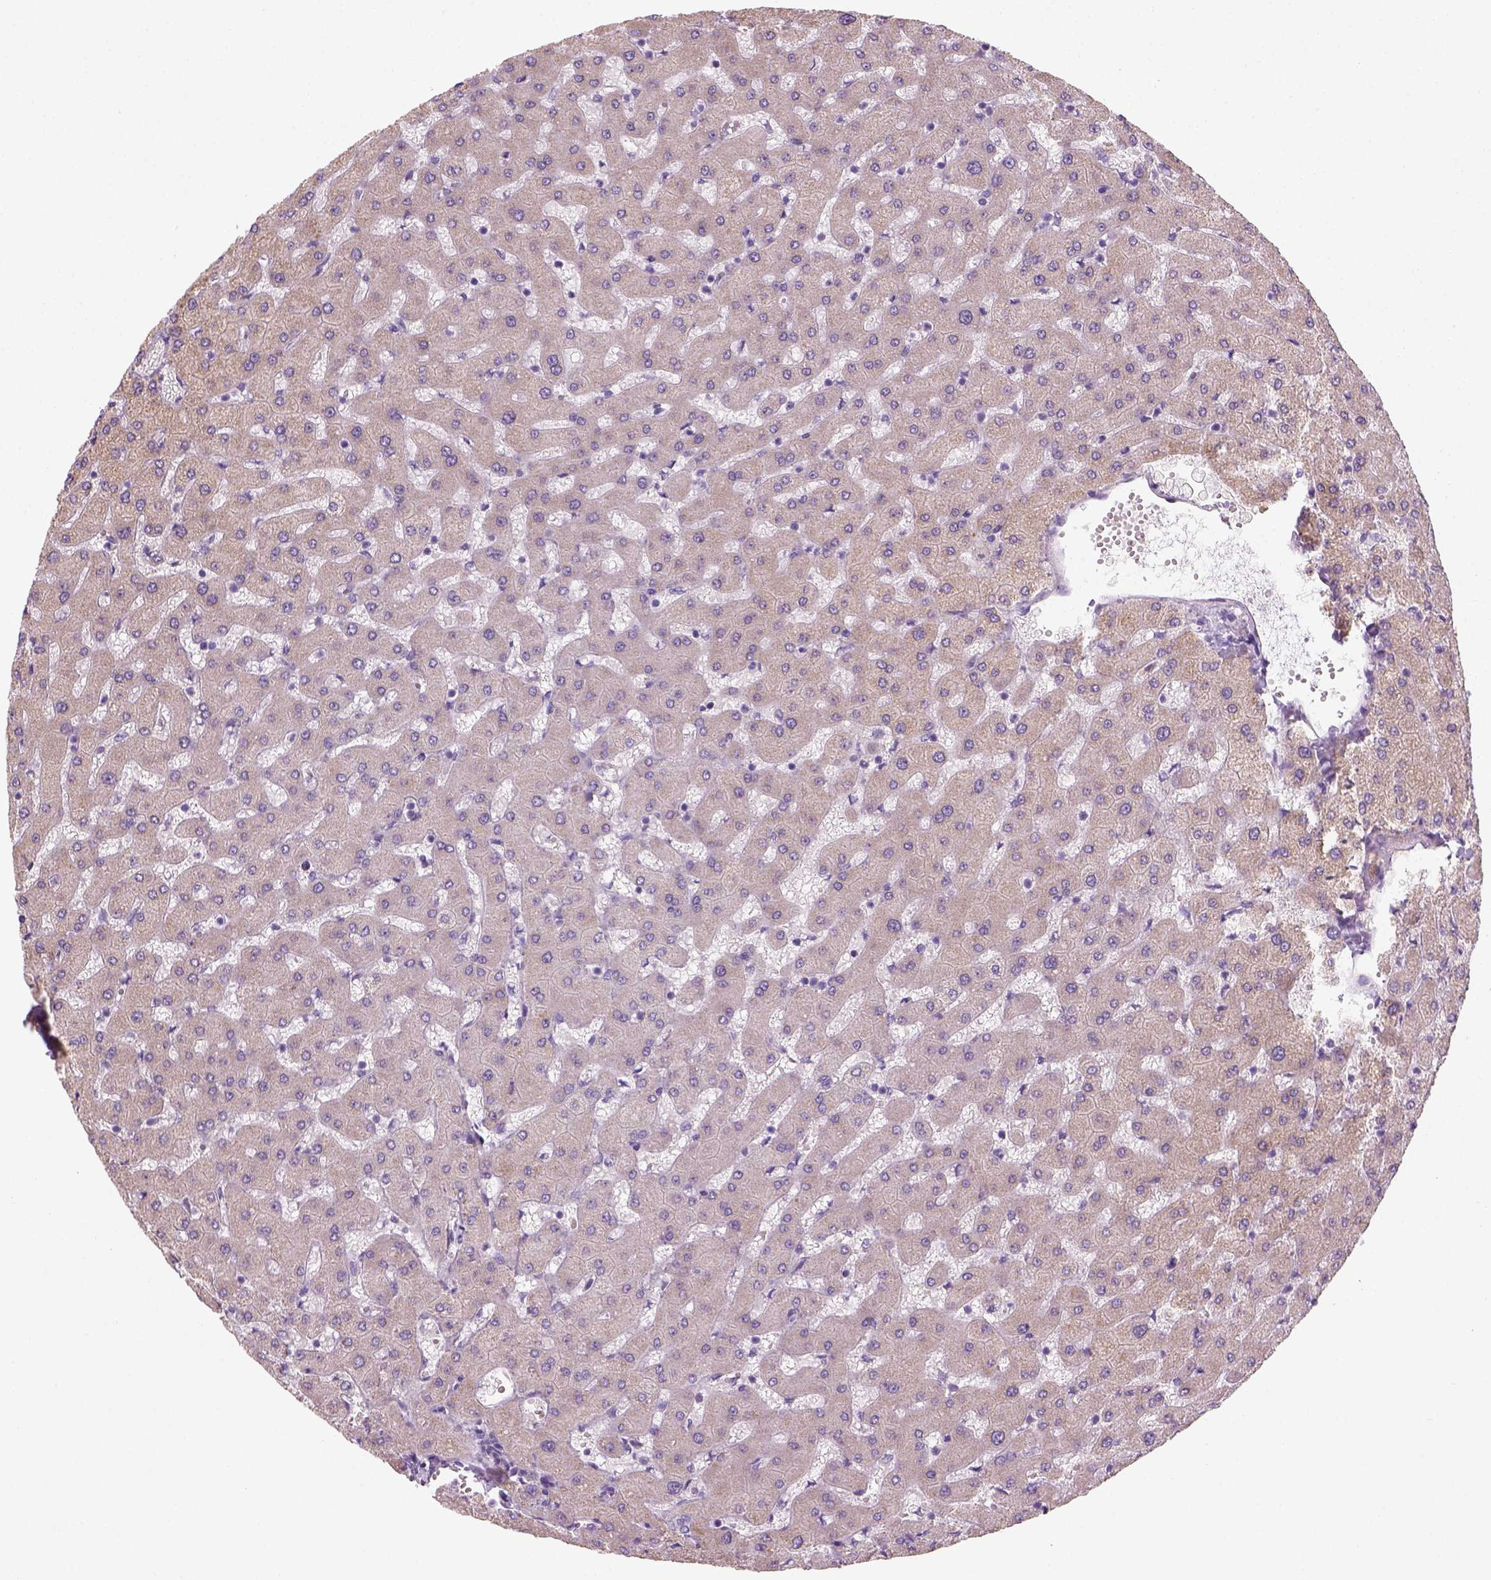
{"staining": {"intensity": "negative", "quantity": "none", "location": "none"}, "tissue": "liver", "cell_type": "Cholangiocytes", "image_type": "normal", "snomed": [{"axis": "morphology", "description": "Normal tissue, NOS"}, {"axis": "topography", "description": "Liver"}], "caption": "A high-resolution histopathology image shows IHC staining of normal liver, which displays no significant expression in cholangiocytes.", "gene": "NUDT6", "patient": {"sex": "female", "age": 63}}